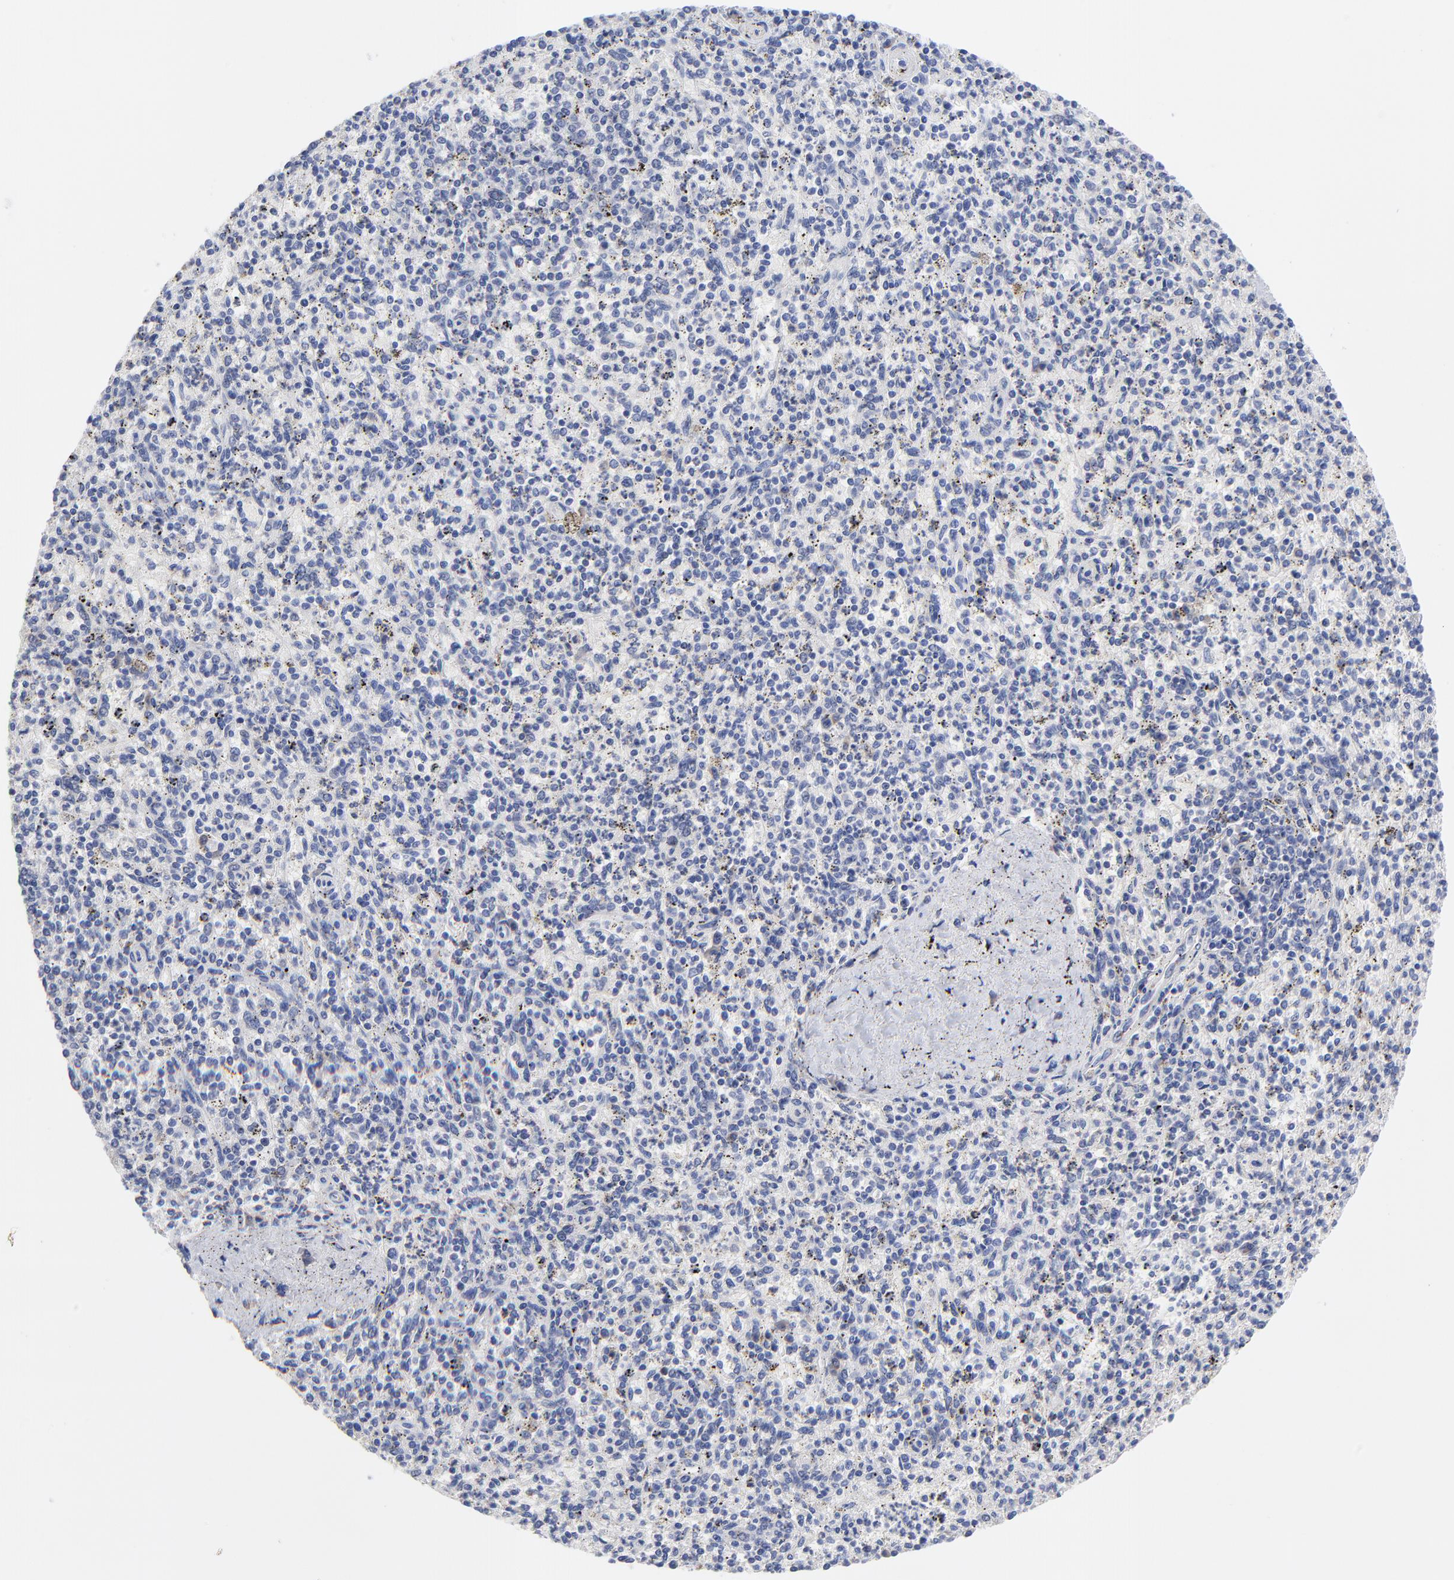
{"staining": {"intensity": "negative", "quantity": "none", "location": "none"}, "tissue": "spleen", "cell_type": "Cells in red pulp", "image_type": "normal", "snomed": [{"axis": "morphology", "description": "Normal tissue, NOS"}, {"axis": "topography", "description": "Spleen"}], "caption": "An IHC photomicrograph of unremarkable spleen is shown. There is no staining in cells in red pulp of spleen.", "gene": "LAX1", "patient": {"sex": "male", "age": 72}}